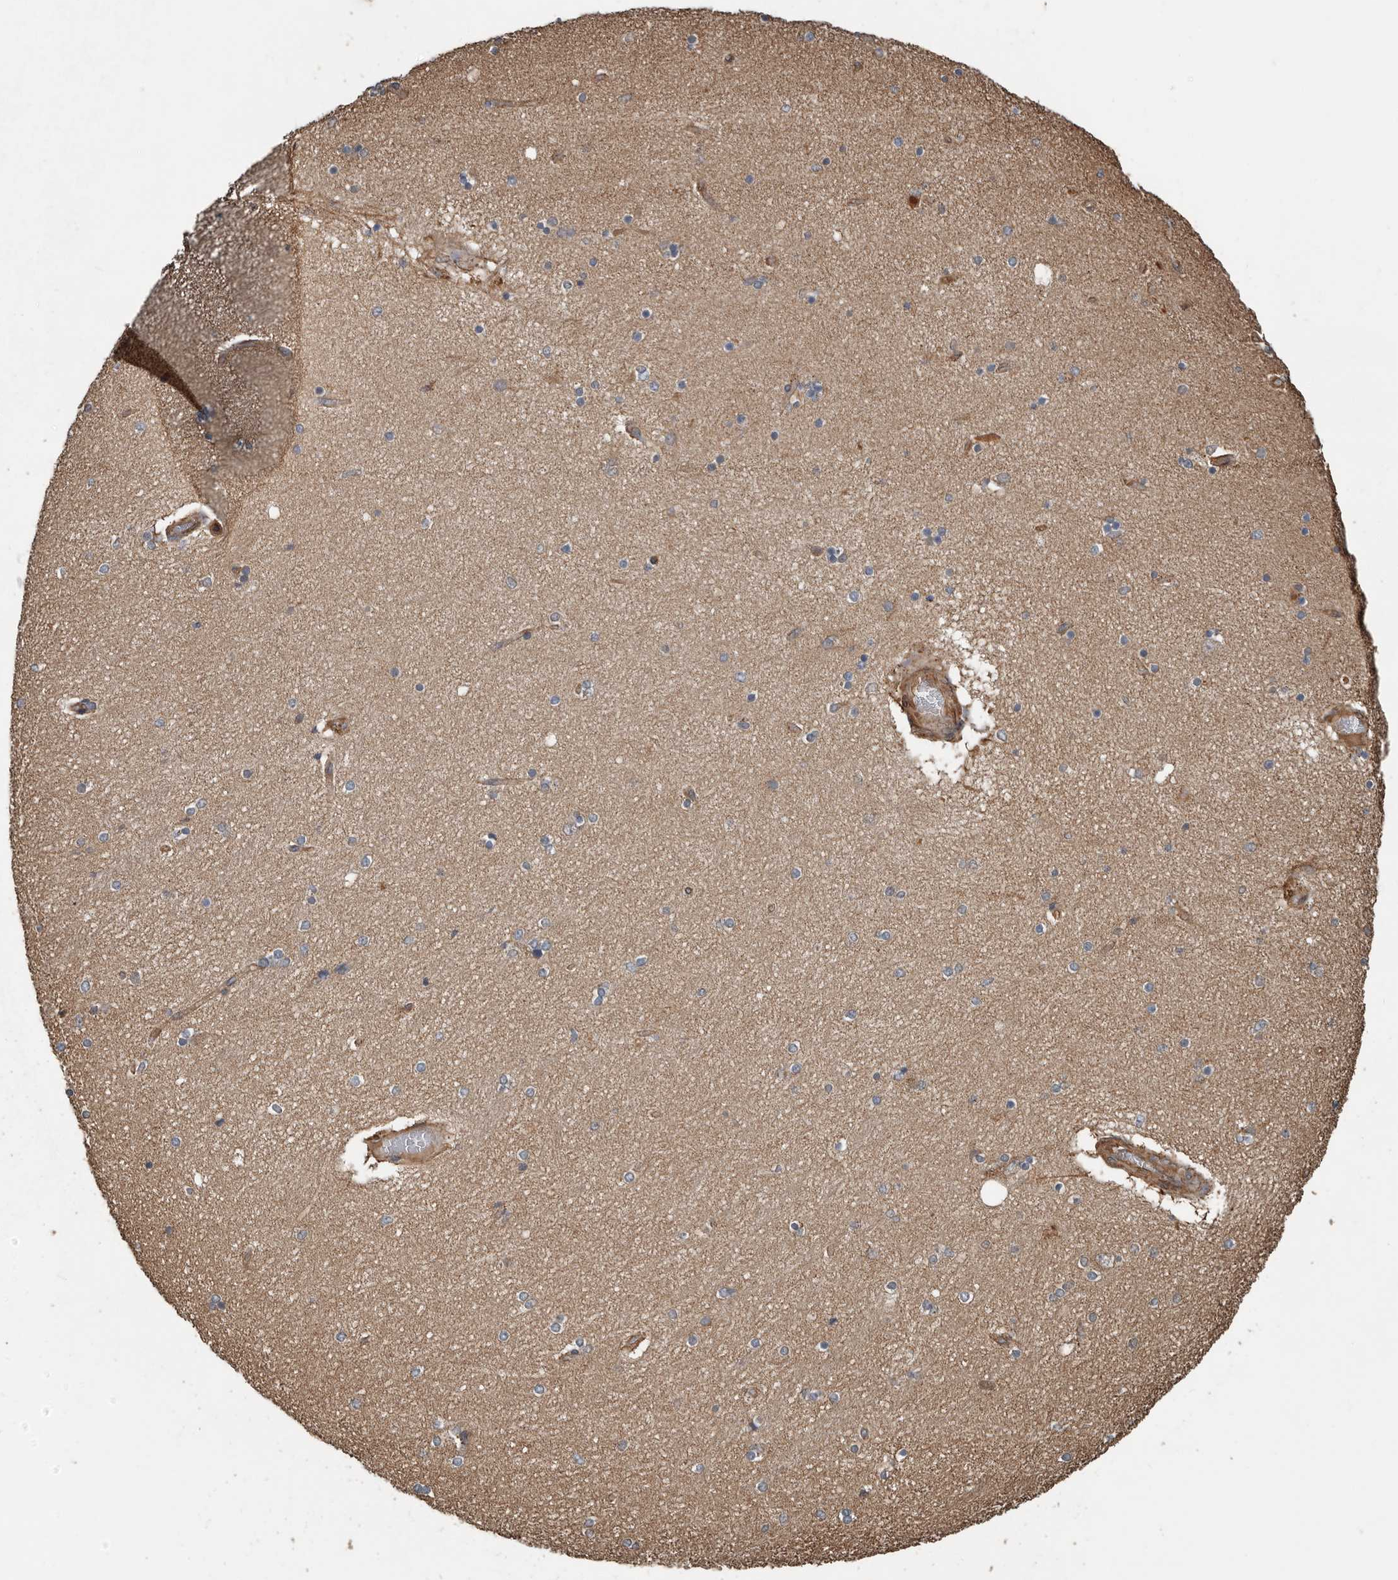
{"staining": {"intensity": "weak", "quantity": "<25%", "location": "cytoplasmic/membranous"}, "tissue": "hippocampus", "cell_type": "Glial cells", "image_type": "normal", "snomed": [{"axis": "morphology", "description": "Normal tissue, NOS"}, {"axis": "topography", "description": "Hippocampus"}], "caption": "Benign hippocampus was stained to show a protein in brown. There is no significant positivity in glial cells. (Brightfield microscopy of DAB immunohistochemistry at high magnification).", "gene": "YOD1", "patient": {"sex": "female", "age": 54}}